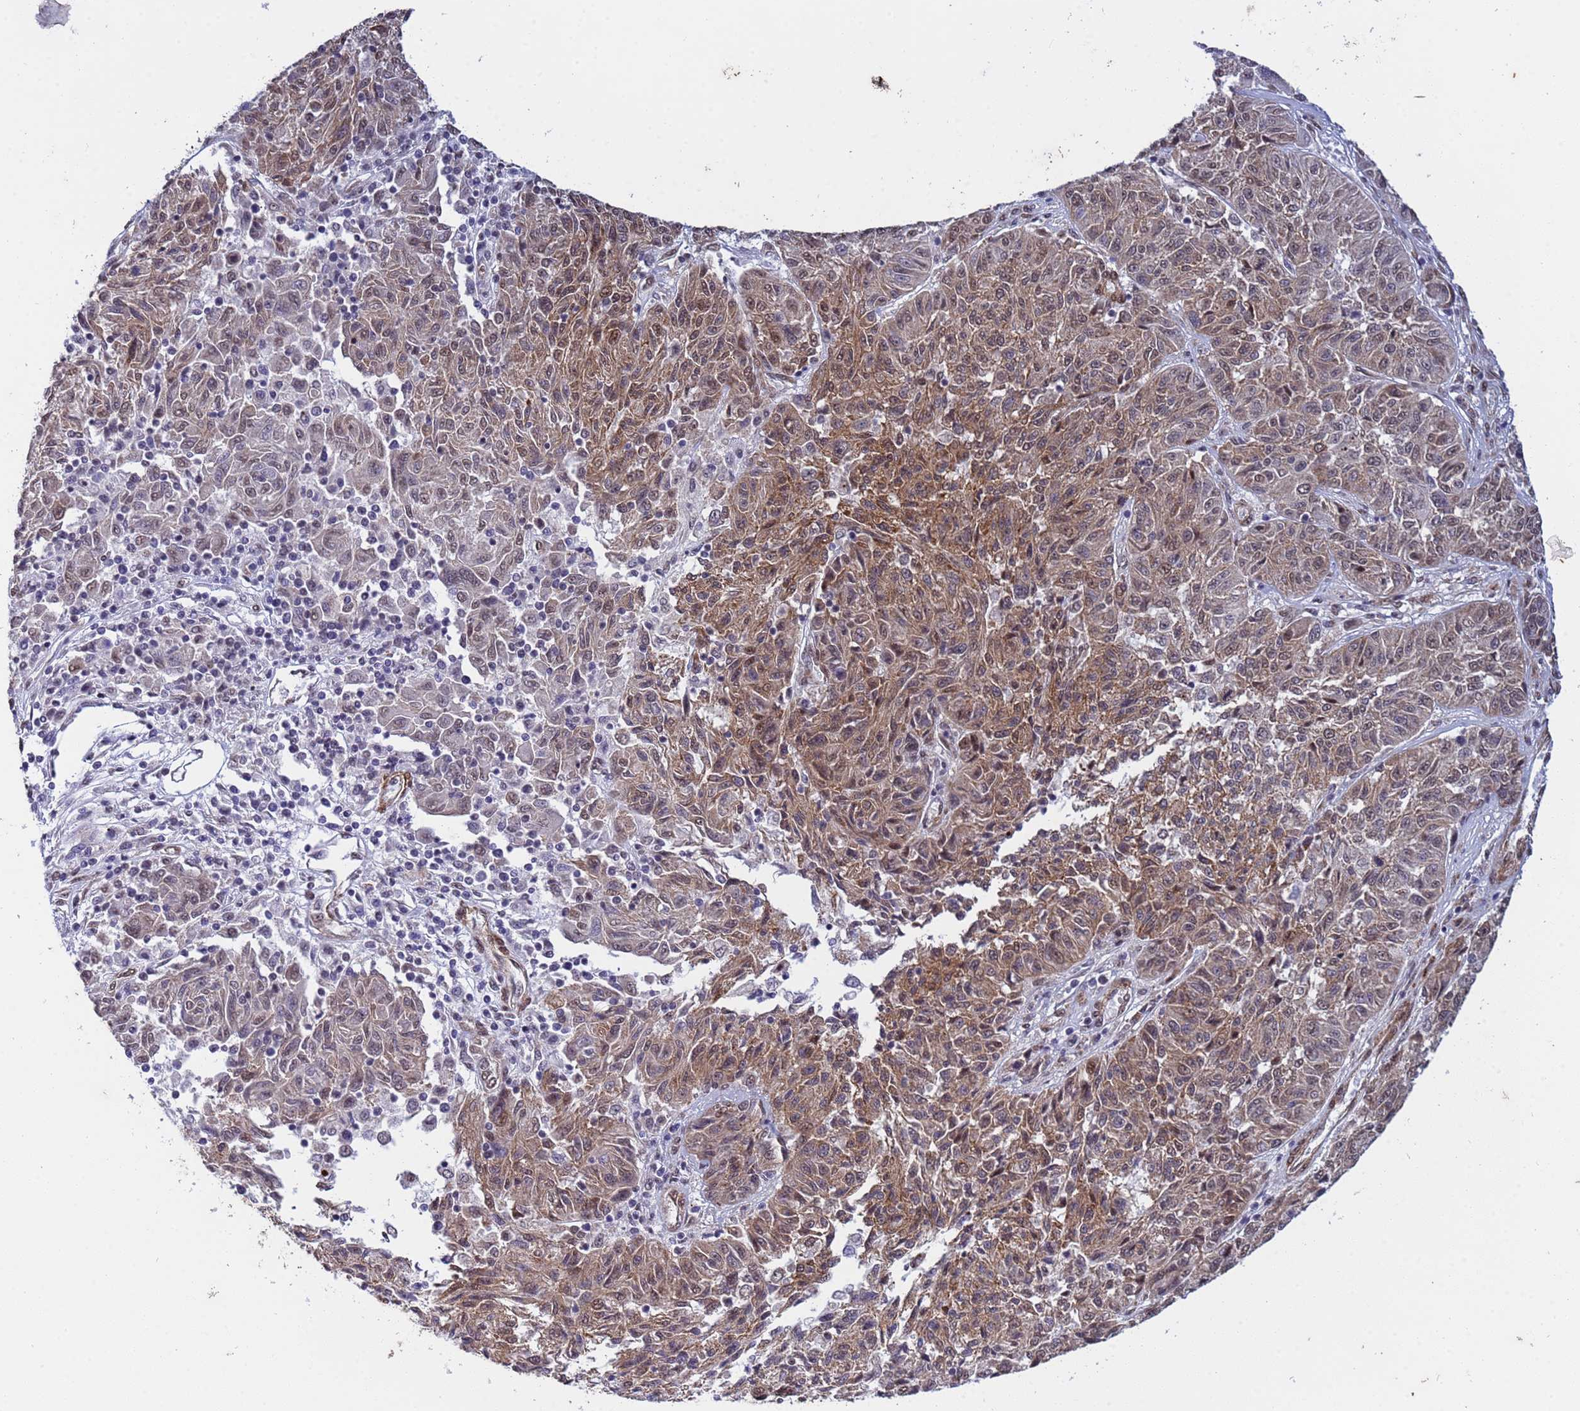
{"staining": {"intensity": "weak", "quantity": ">75%", "location": "cytoplasmic/membranous,nuclear"}, "tissue": "melanoma", "cell_type": "Tumor cells", "image_type": "cancer", "snomed": [{"axis": "morphology", "description": "Malignant melanoma, NOS"}, {"axis": "topography", "description": "Skin"}], "caption": "About >75% of tumor cells in melanoma display weak cytoplasmic/membranous and nuclear protein expression as visualized by brown immunohistochemical staining.", "gene": "TRIP6", "patient": {"sex": "male", "age": 53}}